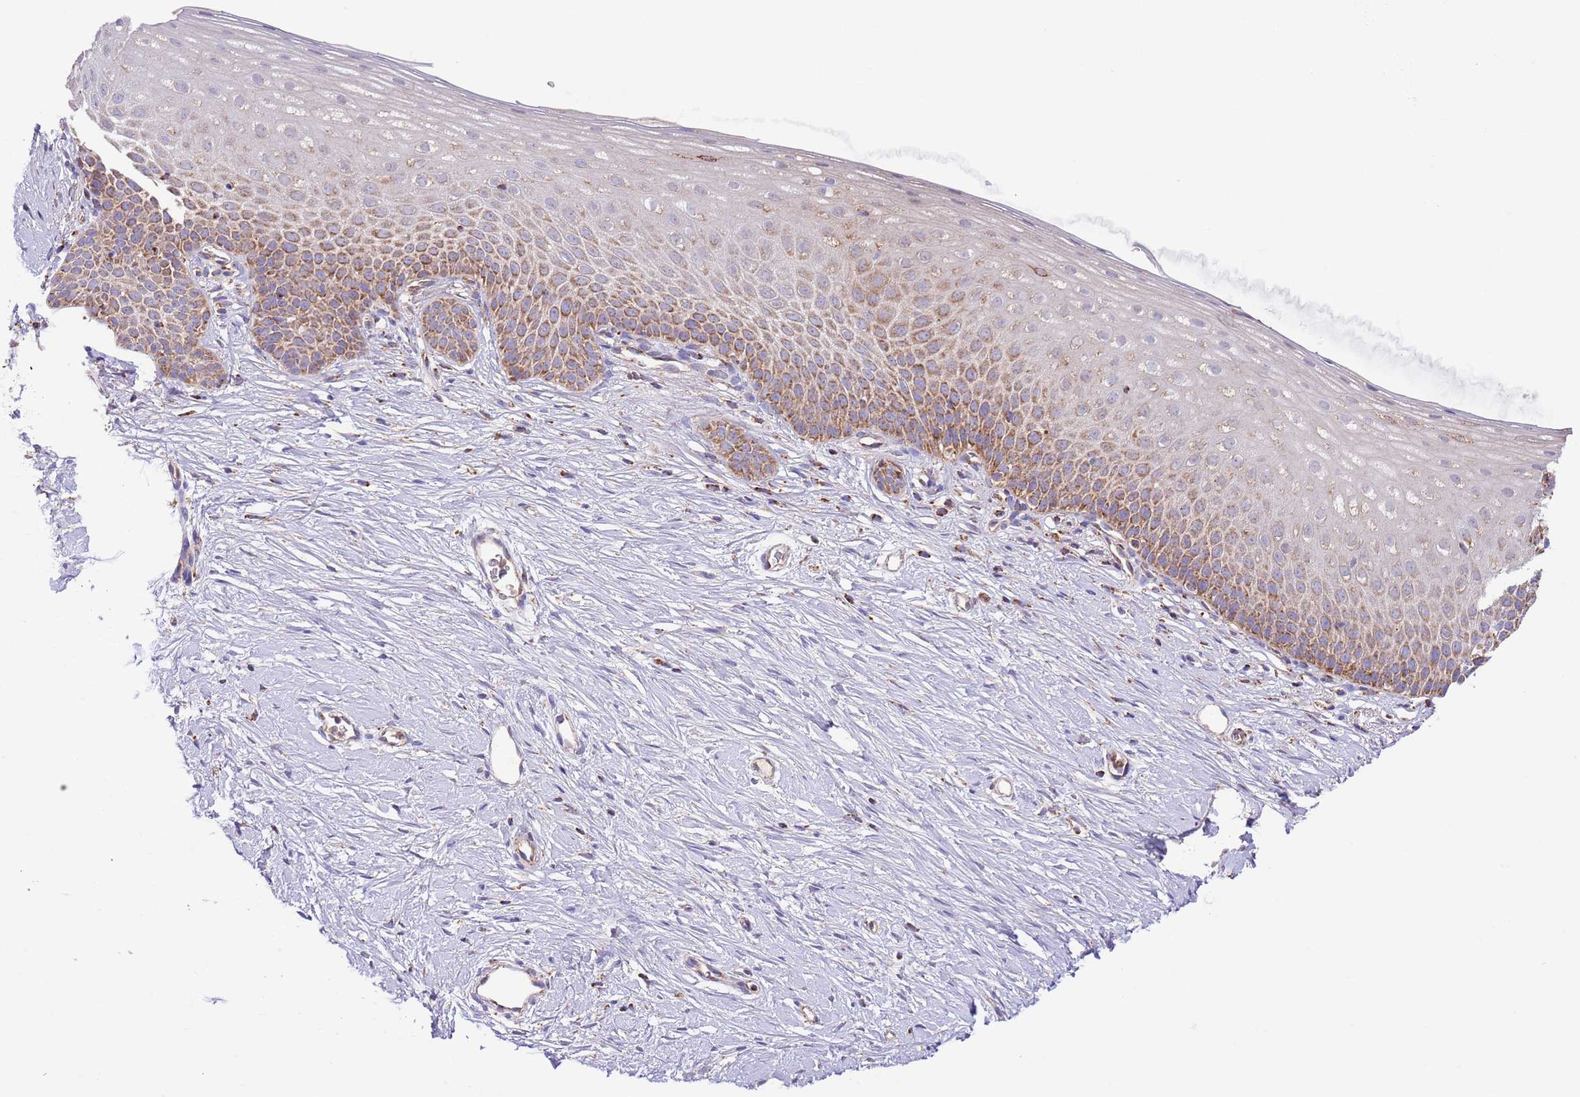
{"staining": {"intensity": "strong", "quantity": "25%-75%", "location": "cytoplasmic/membranous"}, "tissue": "cervix", "cell_type": "Glandular cells", "image_type": "normal", "snomed": [{"axis": "morphology", "description": "Normal tissue, NOS"}, {"axis": "topography", "description": "Cervix"}], "caption": "This image displays immunohistochemistry staining of benign cervix, with high strong cytoplasmic/membranous expression in about 25%-75% of glandular cells.", "gene": "DNAJA3", "patient": {"sex": "female", "age": 57}}